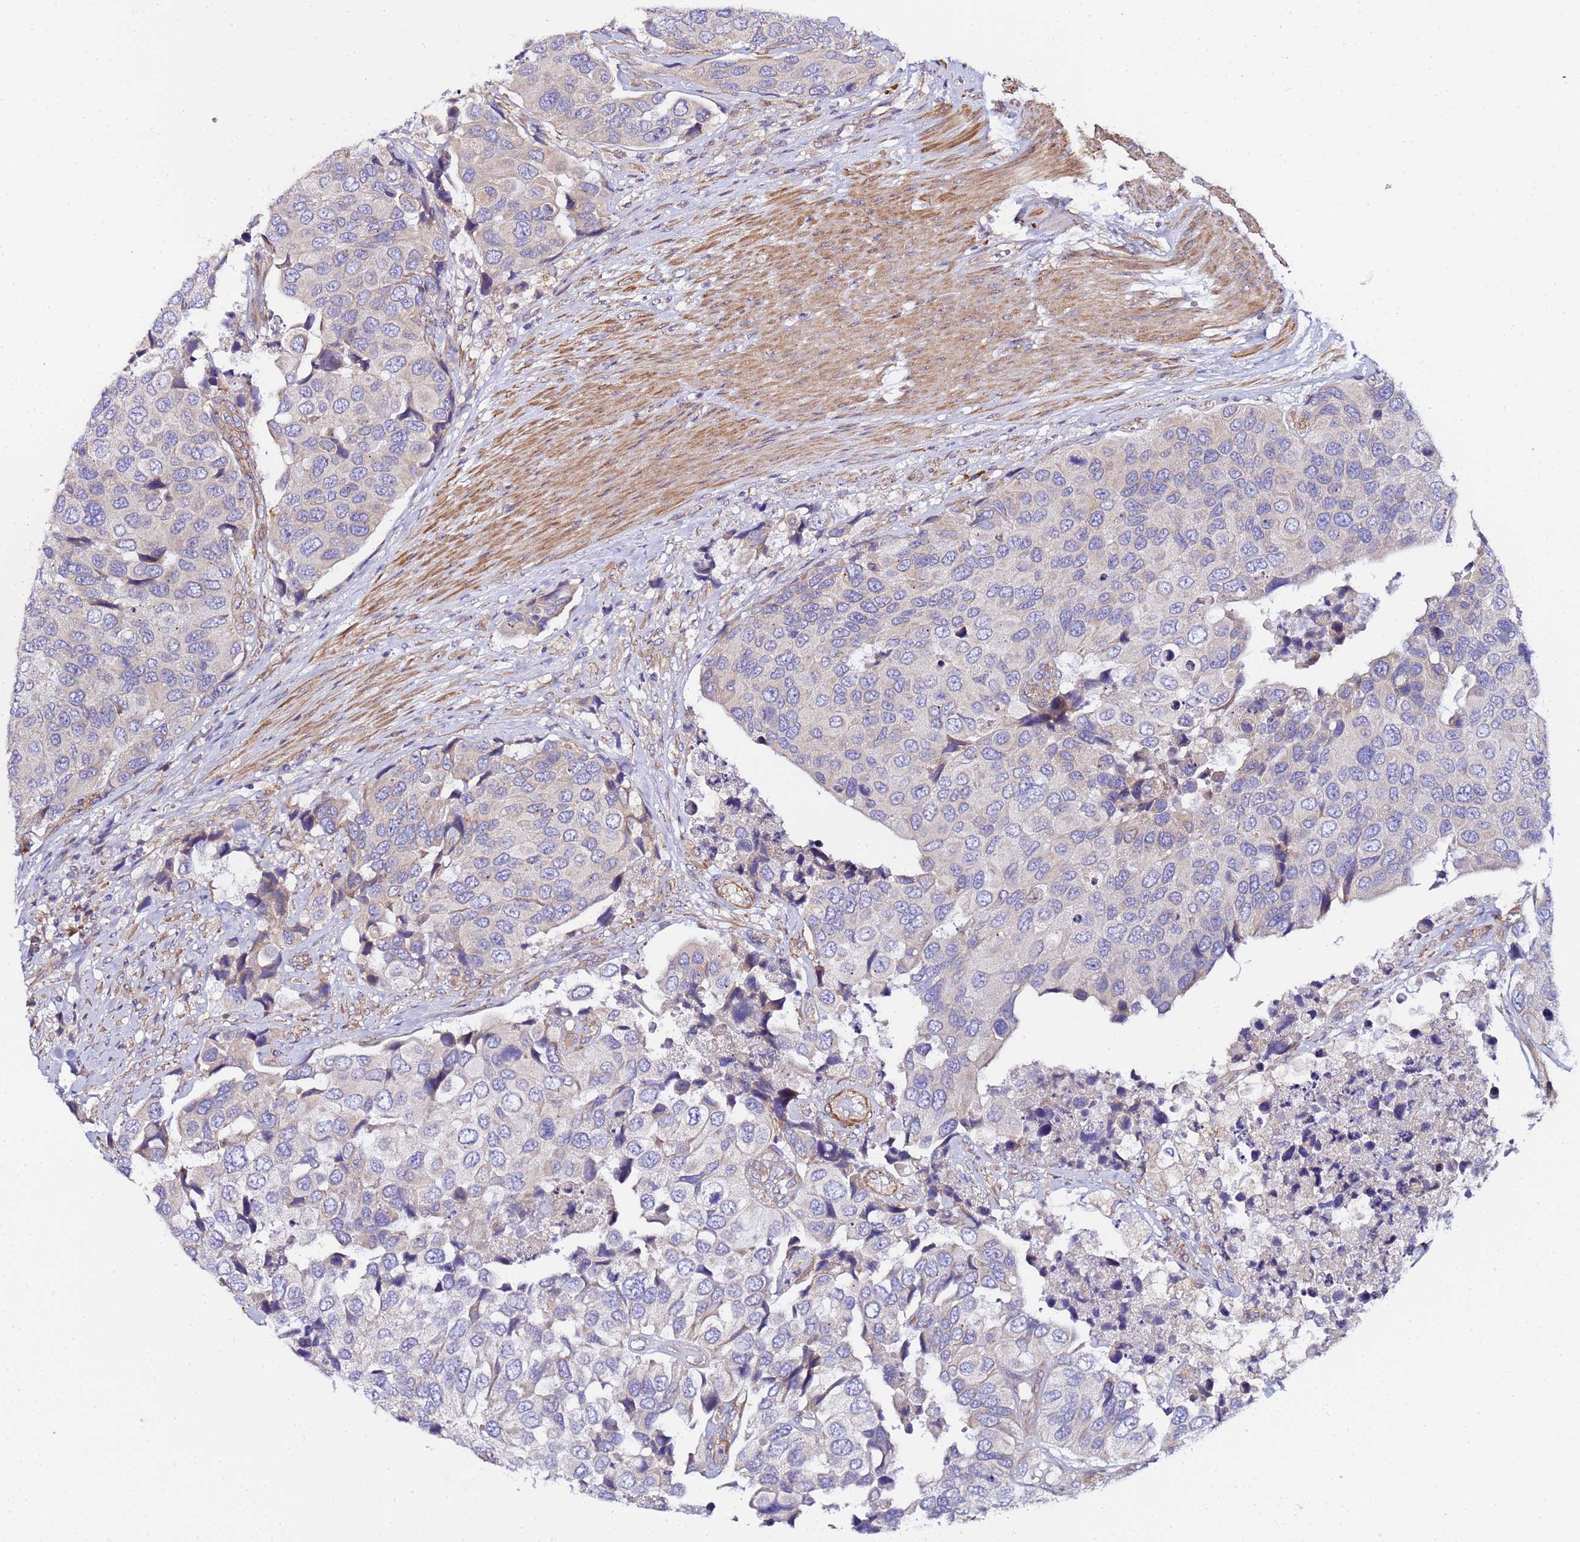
{"staining": {"intensity": "moderate", "quantity": "25%-75%", "location": "cytoplasmic/membranous"}, "tissue": "urothelial cancer", "cell_type": "Tumor cells", "image_type": "cancer", "snomed": [{"axis": "morphology", "description": "Urothelial carcinoma, High grade"}, {"axis": "topography", "description": "Urinary bladder"}], "caption": "High-grade urothelial carcinoma was stained to show a protein in brown. There is medium levels of moderate cytoplasmic/membranous expression in about 25%-75% of tumor cells.", "gene": "JRKL", "patient": {"sex": "male", "age": 74}}